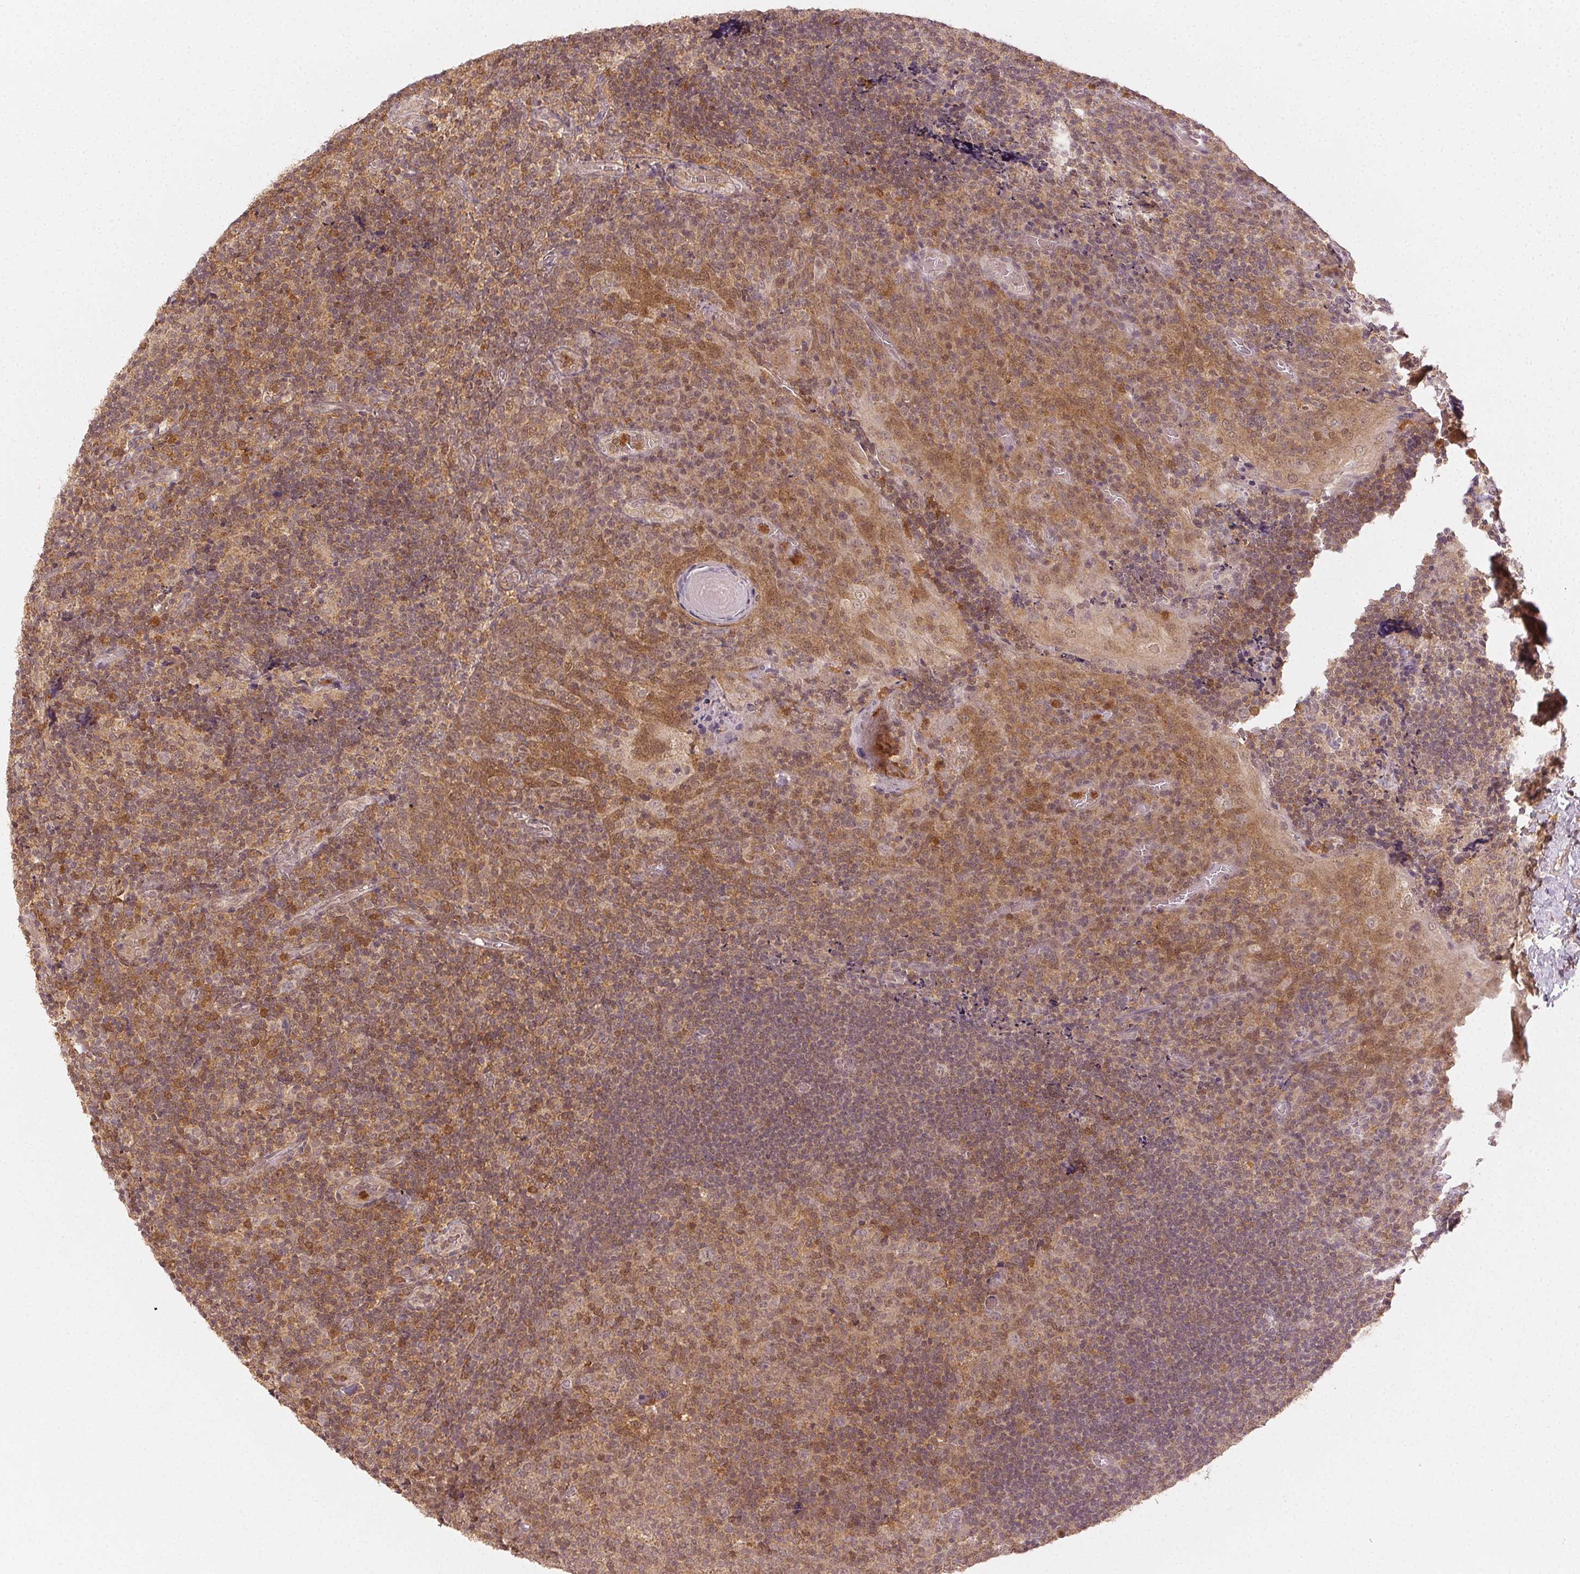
{"staining": {"intensity": "moderate", "quantity": ">75%", "location": "cytoplasmic/membranous,nuclear"}, "tissue": "tonsil", "cell_type": "Germinal center cells", "image_type": "normal", "snomed": [{"axis": "morphology", "description": "Normal tissue, NOS"}, {"axis": "topography", "description": "Tonsil"}], "caption": "Immunohistochemistry staining of normal tonsil, which exhibits medium levels of moderate cytoplasmic/membranous,nuclear positivity in approximately >75% of germinal center cells indicating moderate cytoplasmic/membranous,nuclear protein positivity. The staining was performed using DAB (3,3'-diaminobenzidine) (brown) for protein detection and nuclei were counterstained in hematoxylin (blue).", "gene": "MAPK14", "patient": {"sex": "male", "age": 17}}